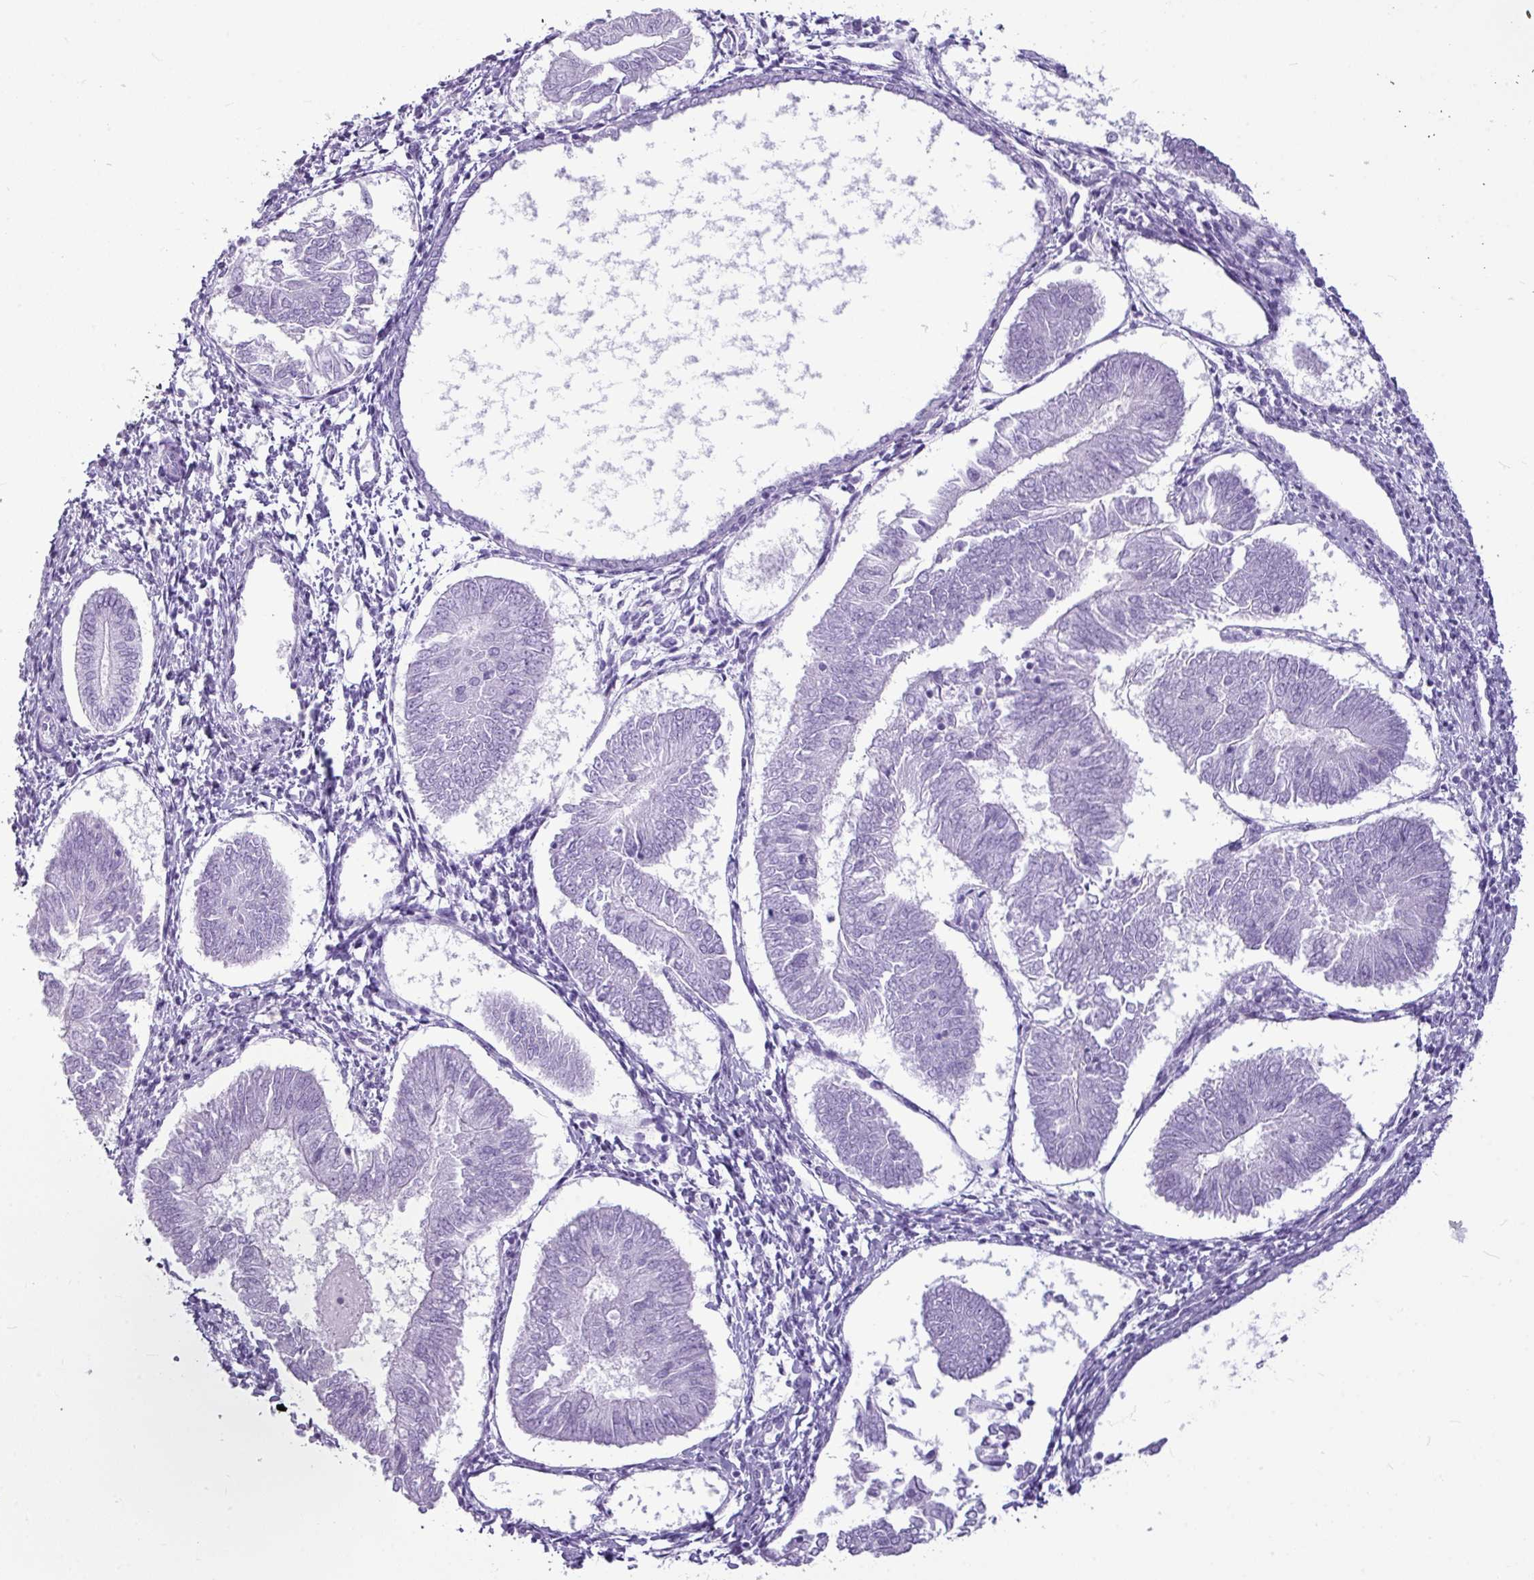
{"staining": {"intensity": "negative", "quantity": "none", "location": "none"}, "tissue": "endometrial cancer", "cell_type": "Tumor cells", "image_type": "cancer", "snomed": [{"axis": "morphology", "description": "Adenocarcinoma, NOS"}, {"axis": "topography", "description": "Endometrium"}], "caption": "Immunohistochemical staining of endometrial cancer exhibits no significant staining in tumor cells.", "gene": "AMY1B", "patient": {"sex": "female", "age": 58}}